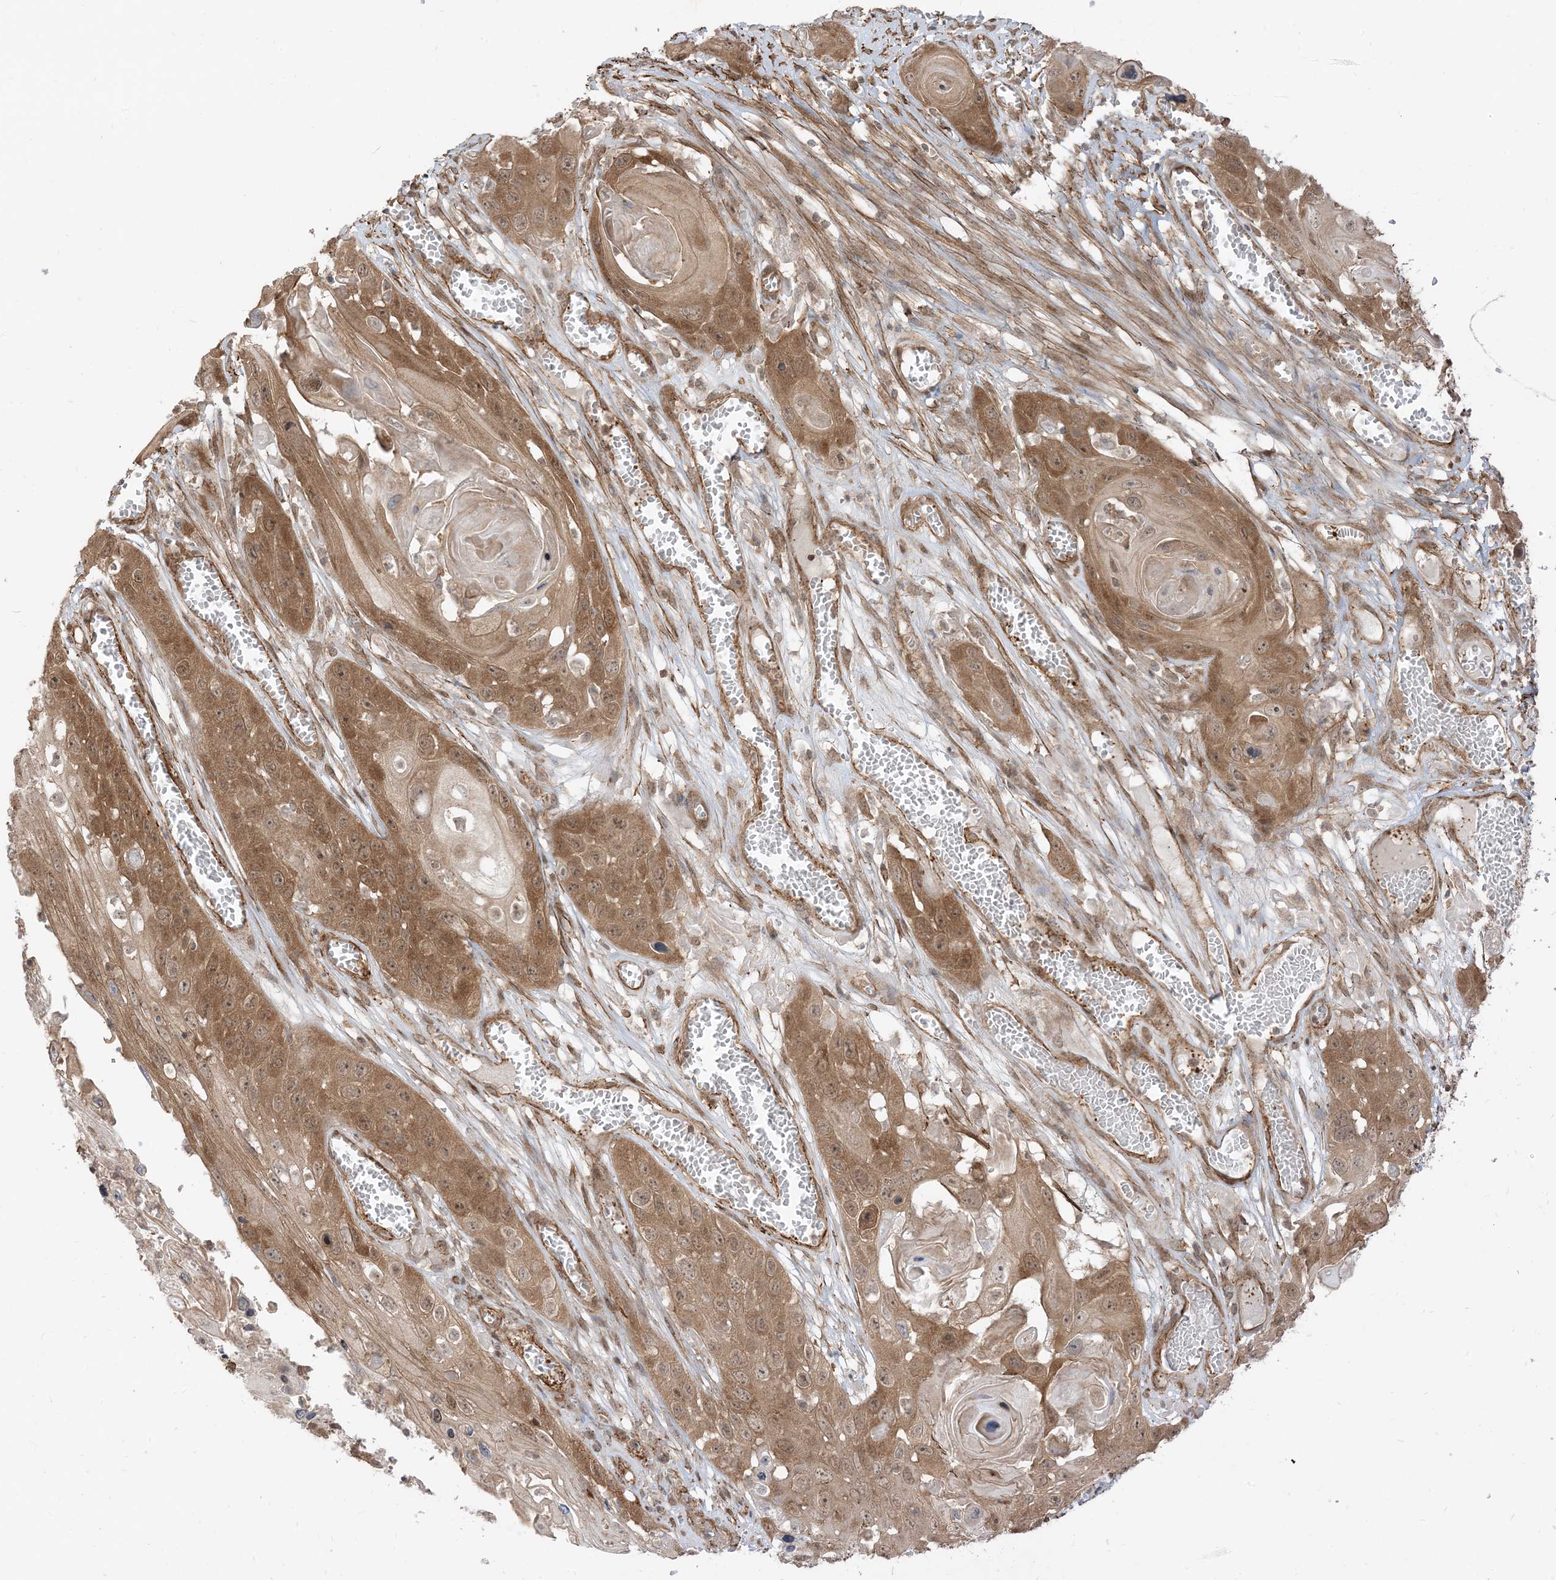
{"staining": {"intensity": "moderate", "quantity": ">75%", "location": "cytoplasmic/membranous"}, "tissue": "skin cancer", "cell_type": "Tumor cells", "image_type": "cancer", "snomed": [{"axis": "morphology", "description": "Squamous cell carcinoma, NOS"}, {"axis": "topography", "description": "Skin"}], "caption": "Immunohistochemical staining of human skin cancer exhibits moderate cytoplasmic/membranous protein staining in approximately >75% of tumor cells. The staining was performed using DAB to visualize the protein expression in brown, while the nuclei were stained in blue with hematoxylin (Magnification: 20x).", "gene": "TBCC", "patient": {"sex": "male", "age": 55}}